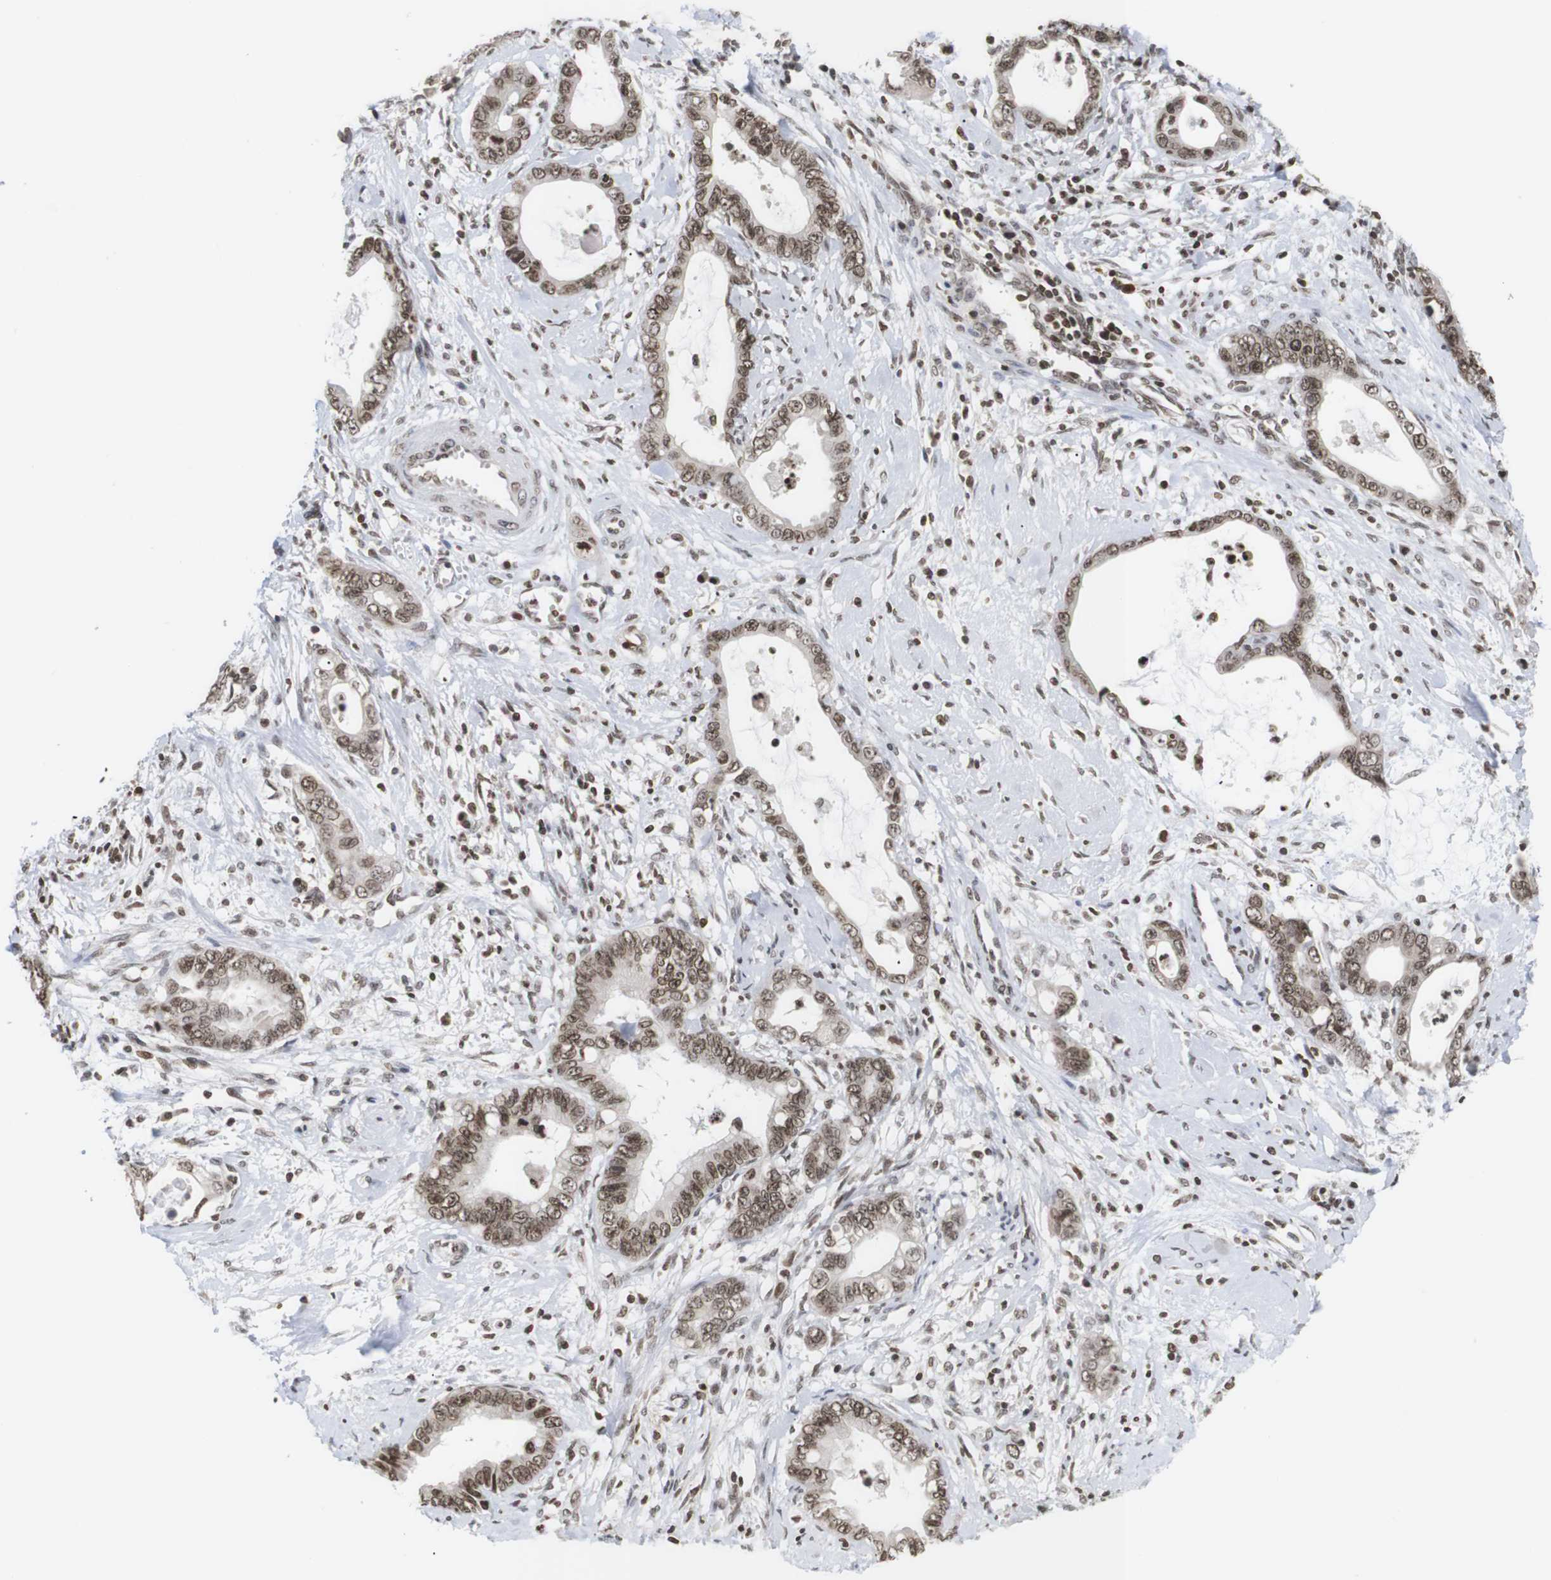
{"staining": {"intensity": "moderate", "quantity": ">75%", "location": "nuclear"}, "tissue": "cervical cancer", "cell_type": "Tumor cells", "image_type": "cancer", "snomed": [{"axis": "morphology", "description": "Adenocarcinoma, NOS"}, {"axis": "topography", "description": "Cervix"}], "caption": "Adenocarcinoma (cervical) was stained to show a protein in brown. There is medium levels of moderate nuclear staining in about >75% of tumor cells.", "gene": "ETV5", "patient": {"sex": "female", "age": 44}}